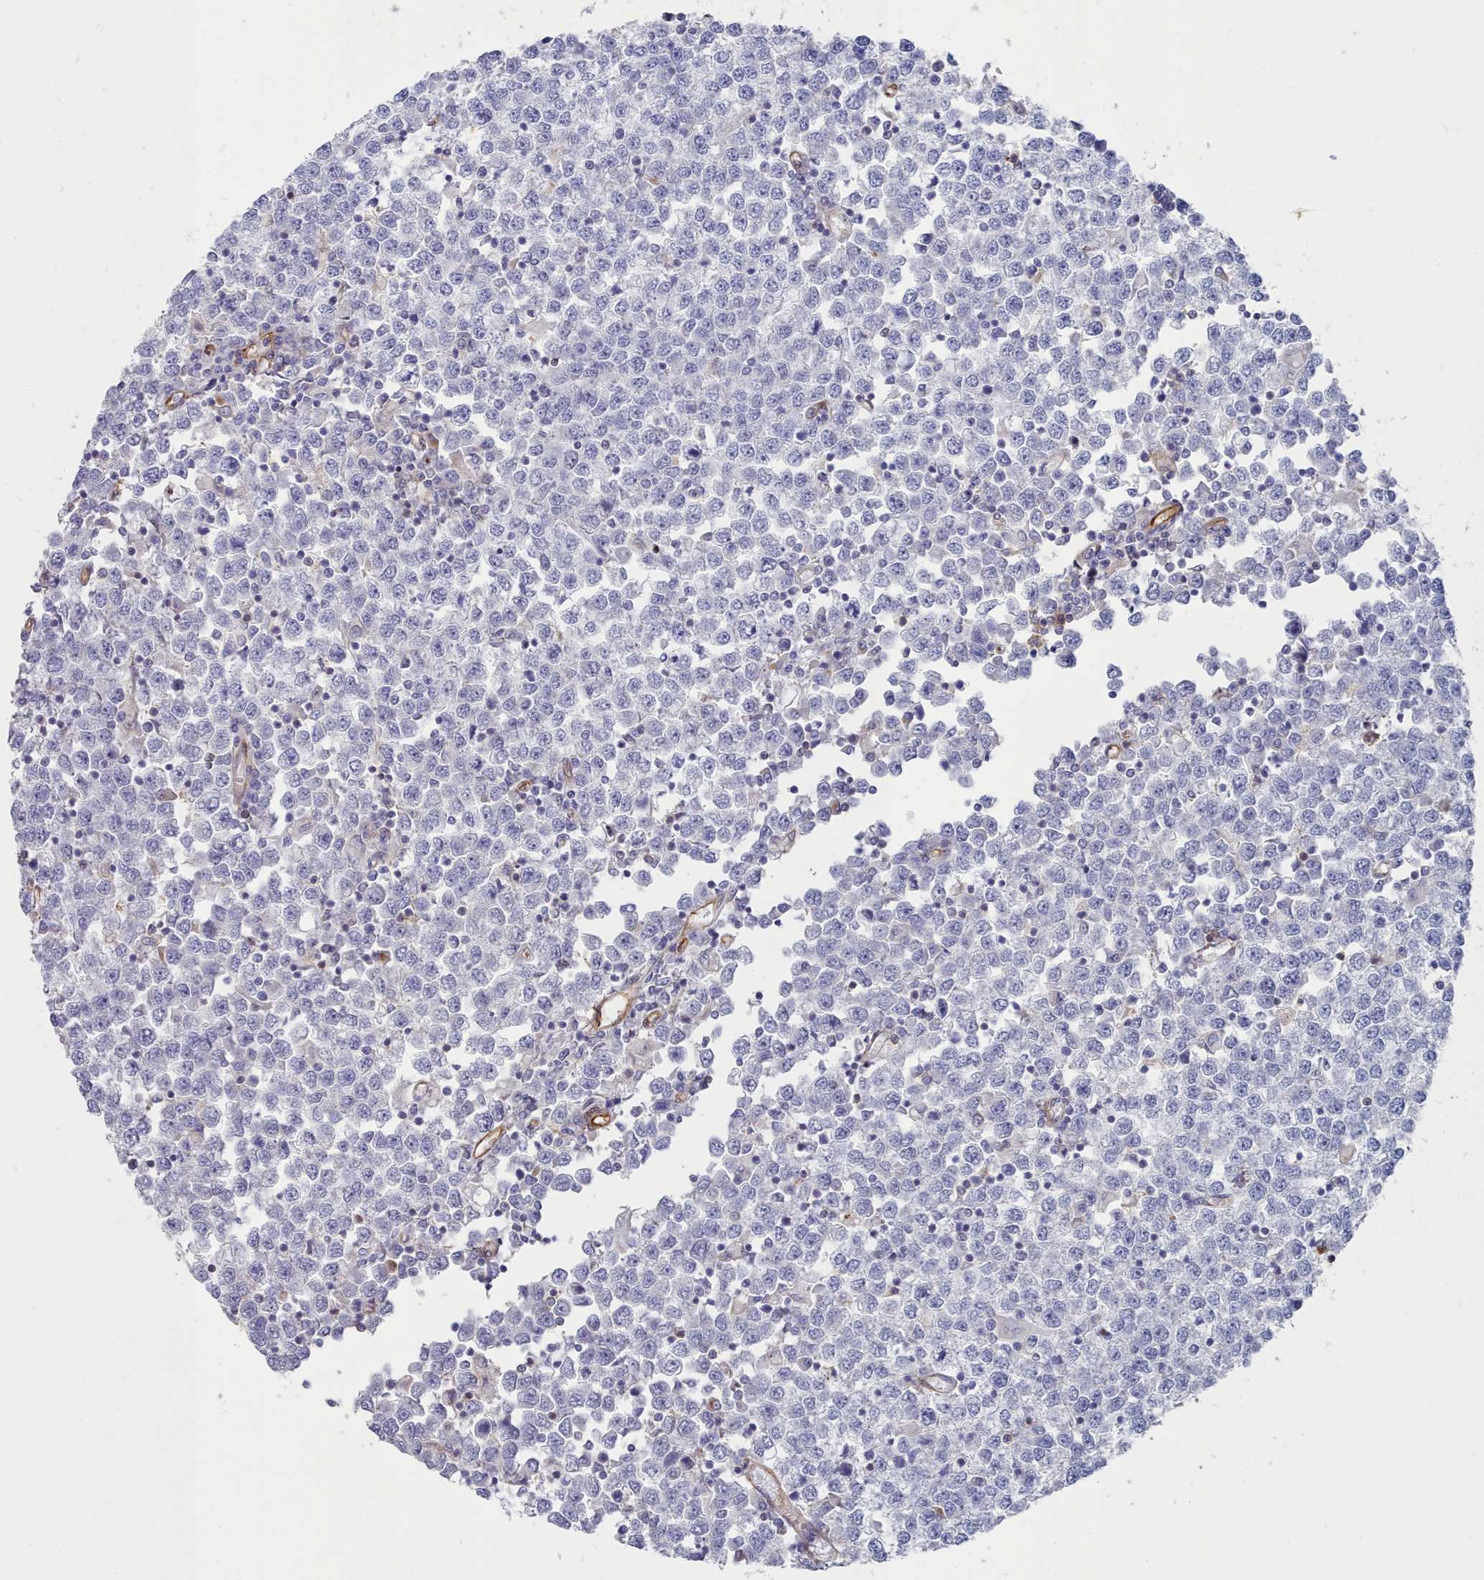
{"staining": {"intensity": "negative", "quantity": "none", "location": "none"}, "tissue": "testis cancer", "cell_type": "Tumor cells", "image_type": "cancer", "snomed": [{"axis": "morphology", "description": "Seminoma, NOS"}, {"axis": "topography", "description": "Testis"}], "caption": "Tumor cells are negative for protein expression in human testis seminoma.", "gene": "G6PC1", "patient": {"sex": "male", "age": 65}}